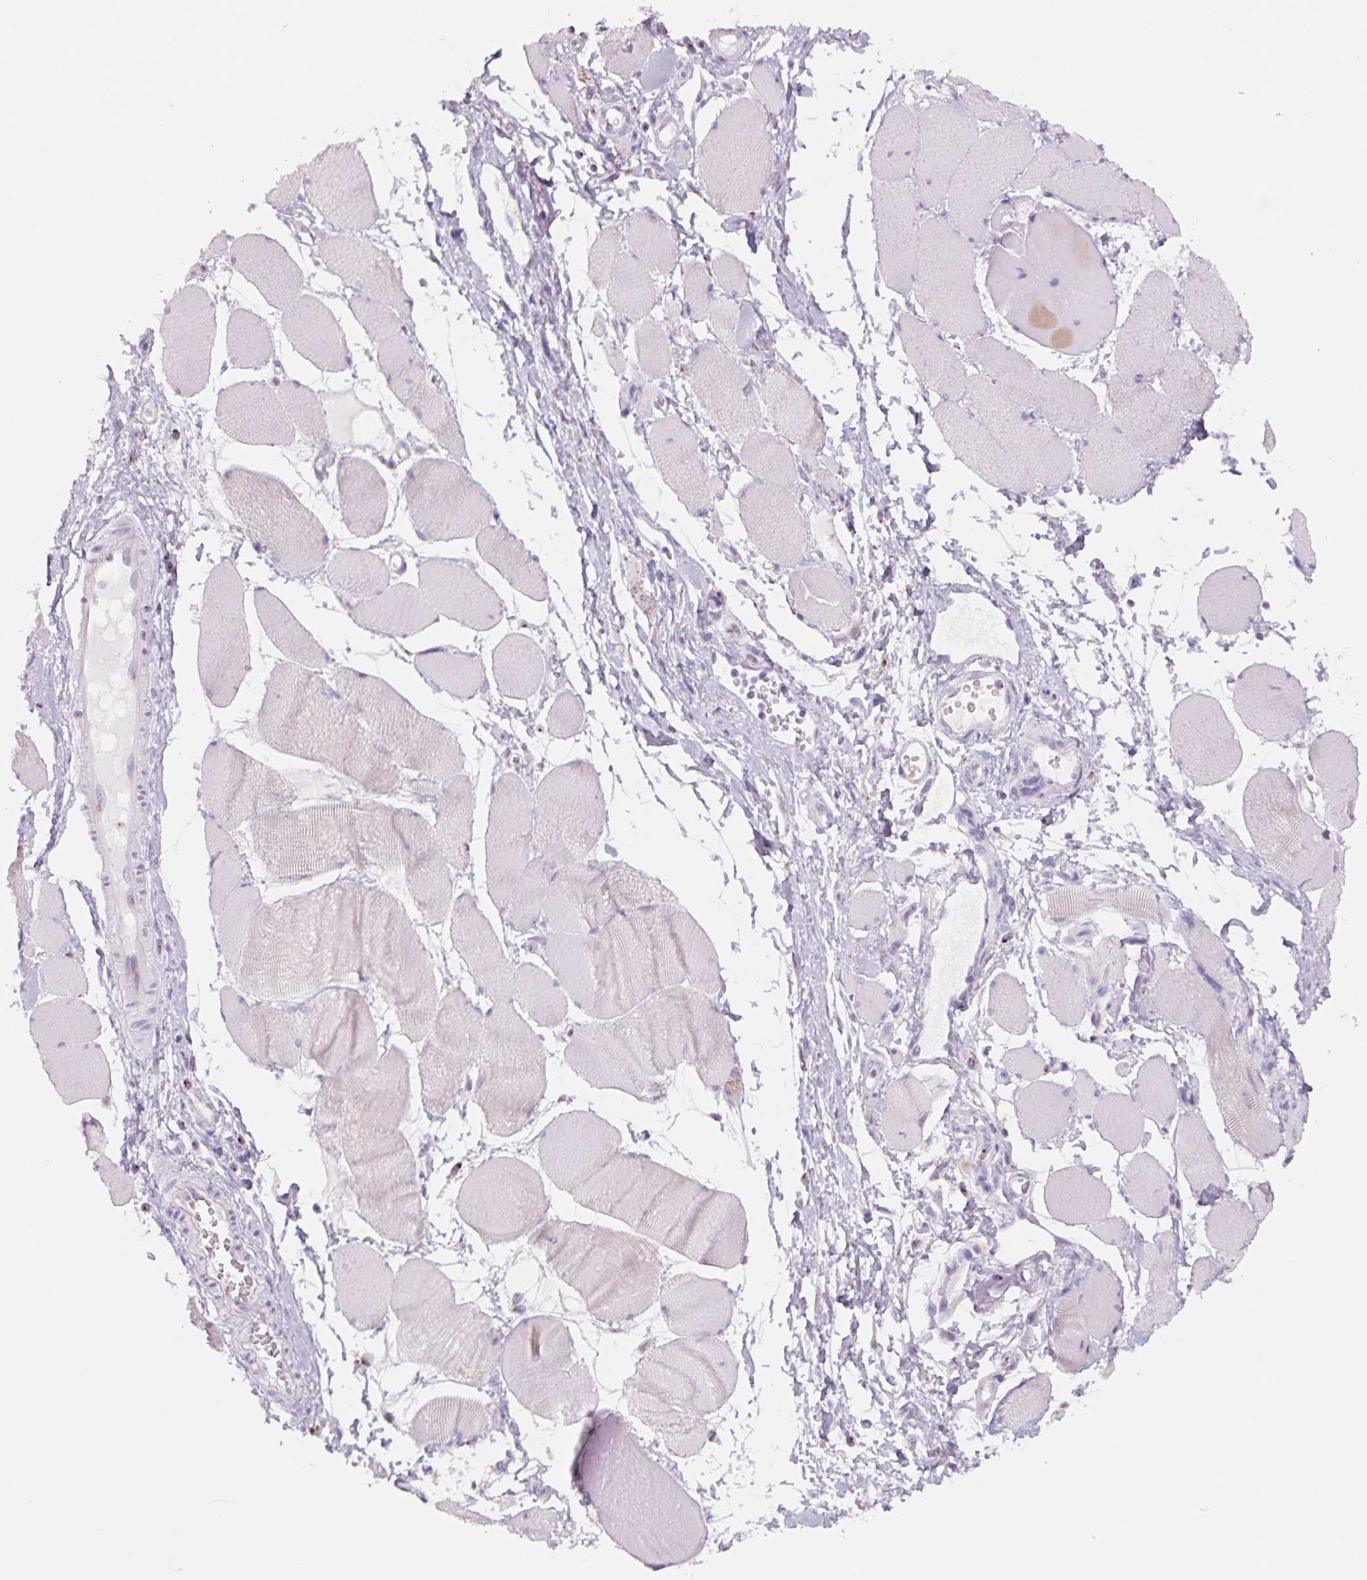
{"staining": {"intensity": "negative", "quantity": "none", "location": "none"}, "tissue": "skeletal muscle", "cell_type": "Myocytes", "image_type": "normal", "snomed": [{"axis": "morphology", "description": "Normal tissue, NOS"}, {"axis": "topography", "description": "Skeletal muscle"}], "caption": "Myocytes show no significant protein staining in benign skeletal muscle. Nuclei are stained in blue.", "gene": "GALNT7", "patient": {"sex": "female", "age": 75}}